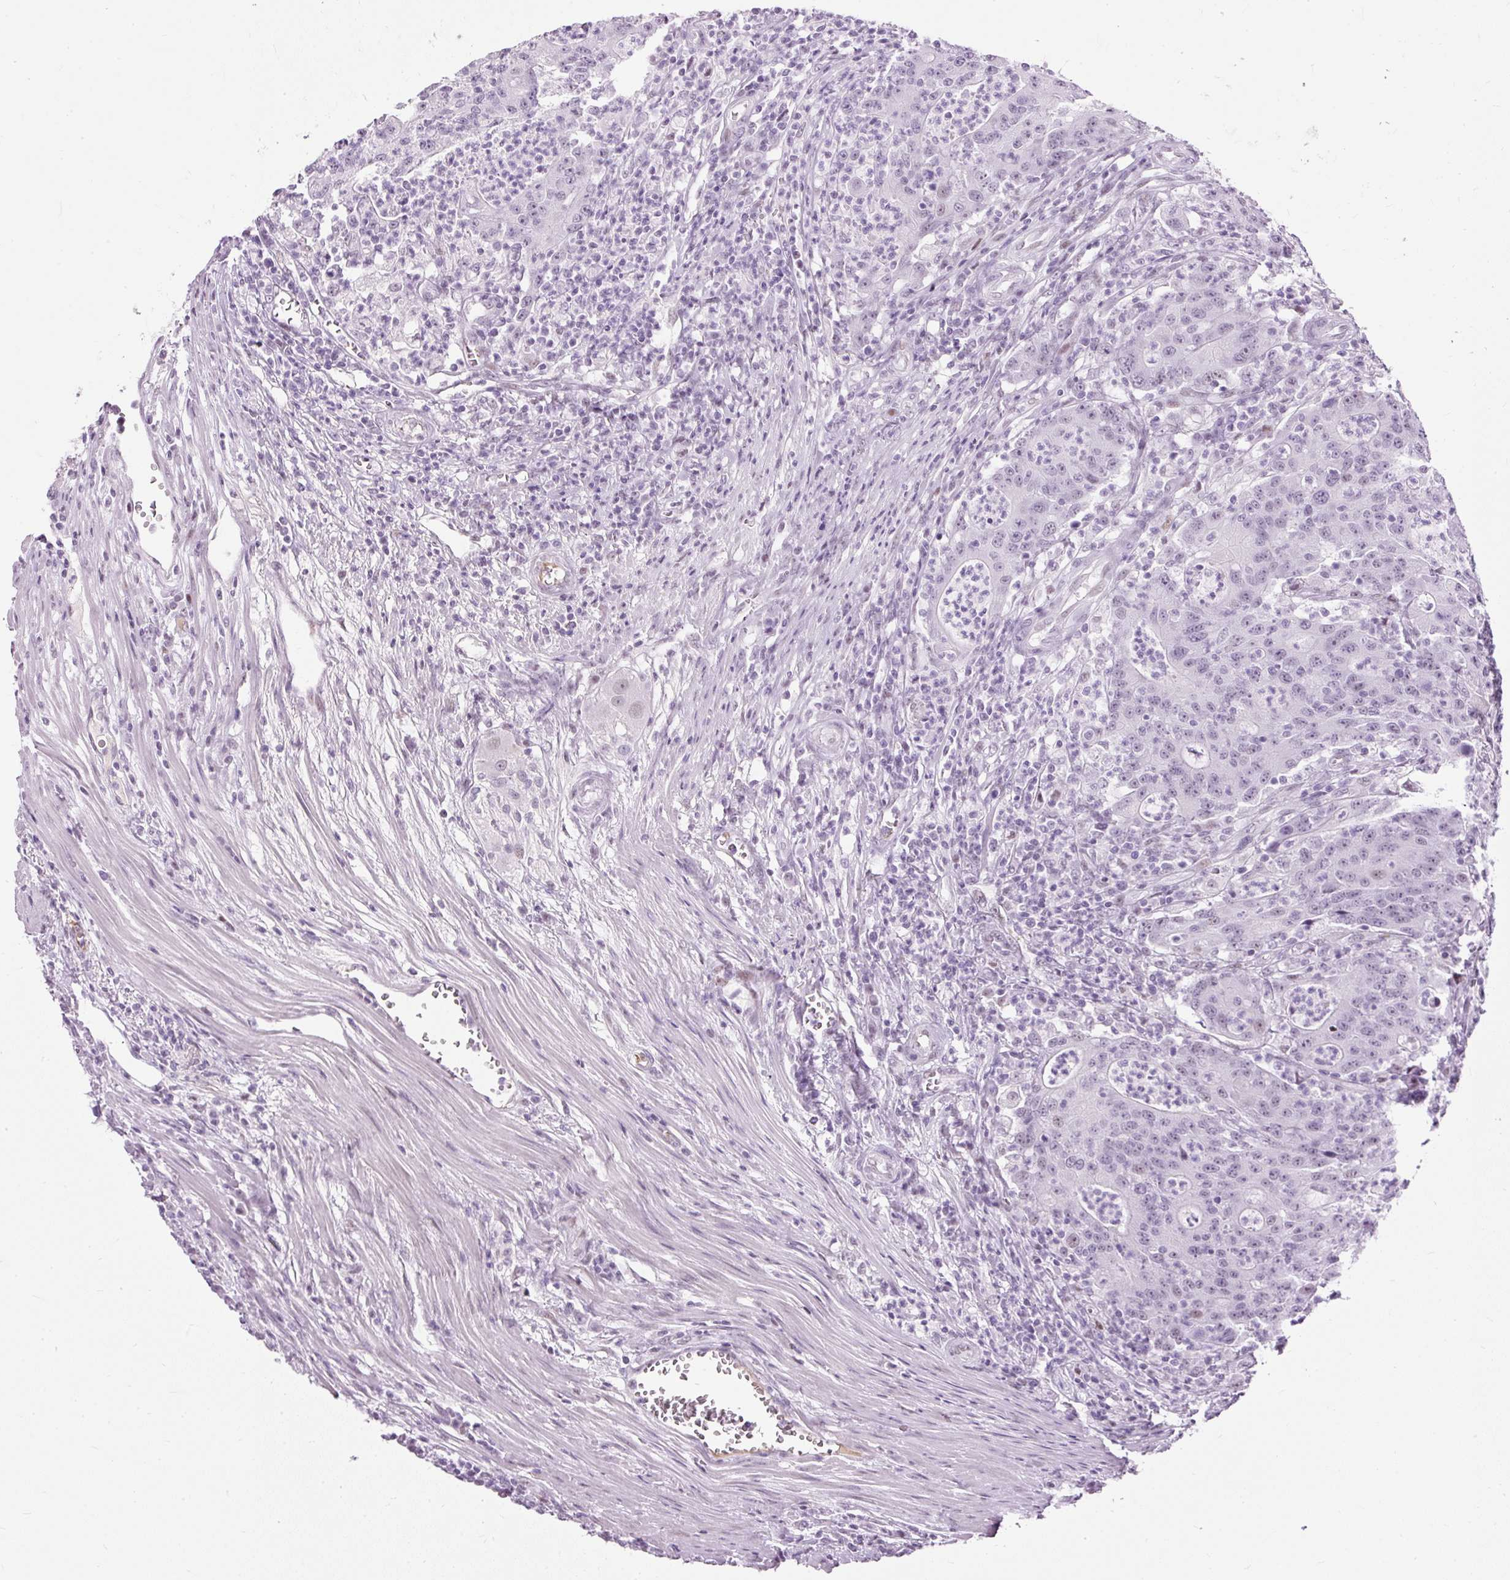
{"staining": {"intensity": "weak", "quantity": "25%-75%", "location": "nuclear"}, "tissue": "colorectal cancer", "cell_type": "Tumor cells", "image_type": "cancer", "snomed": [{"axis": "morphology", "description": "Adenocarcinoma, NOS"}, {"axis": "topography", "description": "Colon"}], "caption": "High-magnification brightfield microscopy of colorectal cancer stained with DAB (3,3'-diaminobenzidine) (brown) and counterstained with hematoxylin (blue). tumor cells exhibit weak nuclear staining is present in approximately25%-75% of cells.", "gene": "PDE6B", "patient": {"sex": "male", "age": 83}}